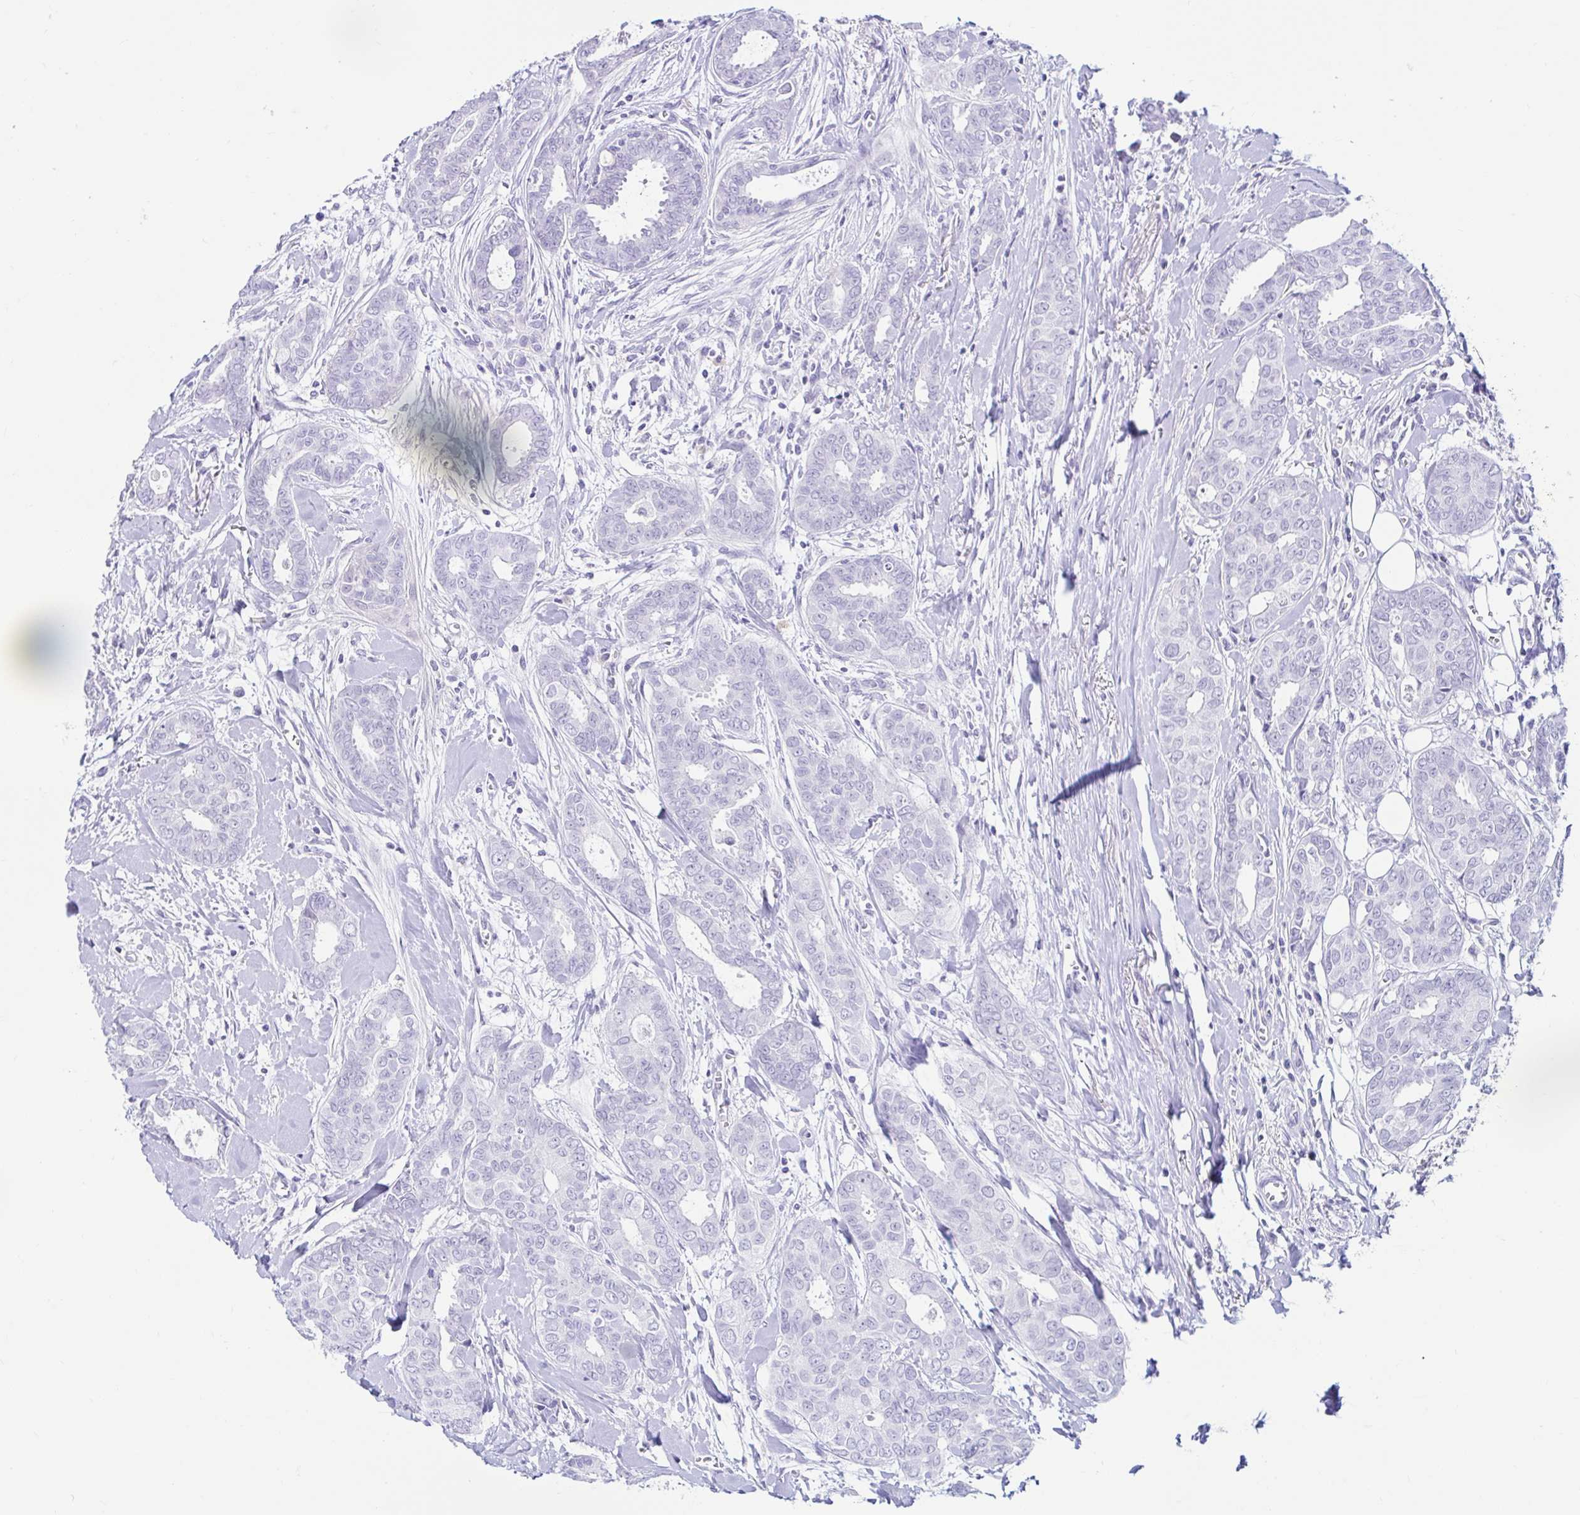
{"staining": {"intensity": "negative", "quantity": "none", "location": "none"}, "tissue": "breast cancer", "cell_type": "Tumor cells", "image_type": "cancer", "snomed": [{"axis": "morphology", "description": "Duct carcinoma"}, {"axis": "topography", "description": "Breast"}], "caption": "Immunohistochemical staining of human breast cancer exhibits no significant staining in tumor cells.", "gene": "BEST1", "patient": {"sex": "female", "age": 45}}